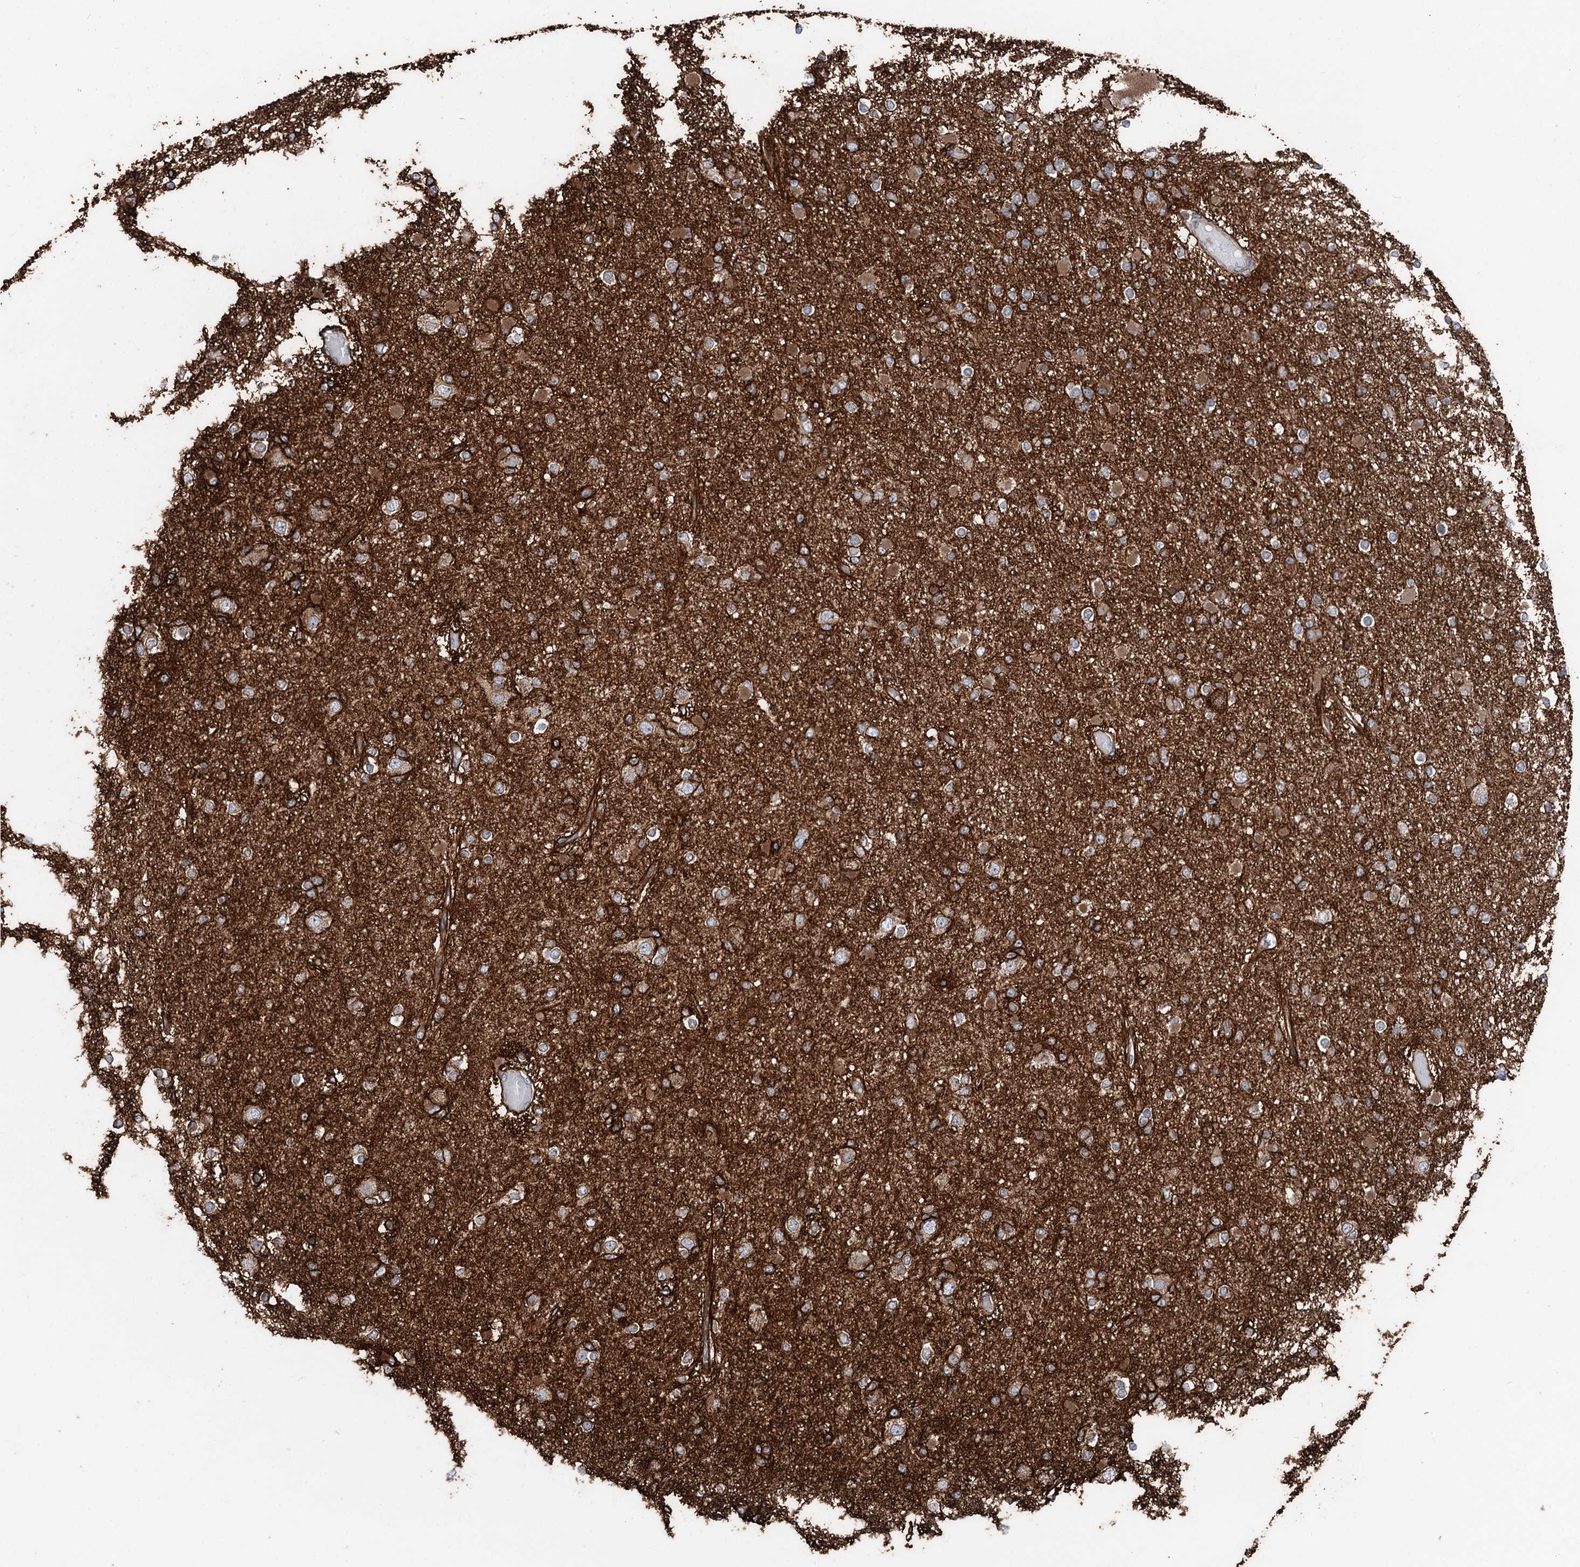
{"staining": {"intensity": "moderate", "quantity": "<25%", "location": "cytoplasmic/membranous"}, "tissue": "glioma", "cell_type": "Tumor cells", "image_type": "cancer", "snomed": [{"axis": "morphology", "description": "Glioma, malignant, Low grade"}, {"axis": "topography", "description": "Brain"}], "caption": "High-power microscopy captured an IHC histopathology image of glioma, revealing moderate cytoplasmic/membranous positivity in approximately <25% of tumor cells. (DAB (3,3'-diaminobenzidine) IHC, brown staining for protein, blue staining for nuclei).", "gene": "ERP29", "patient": {"sex": "female", "age": 22}}